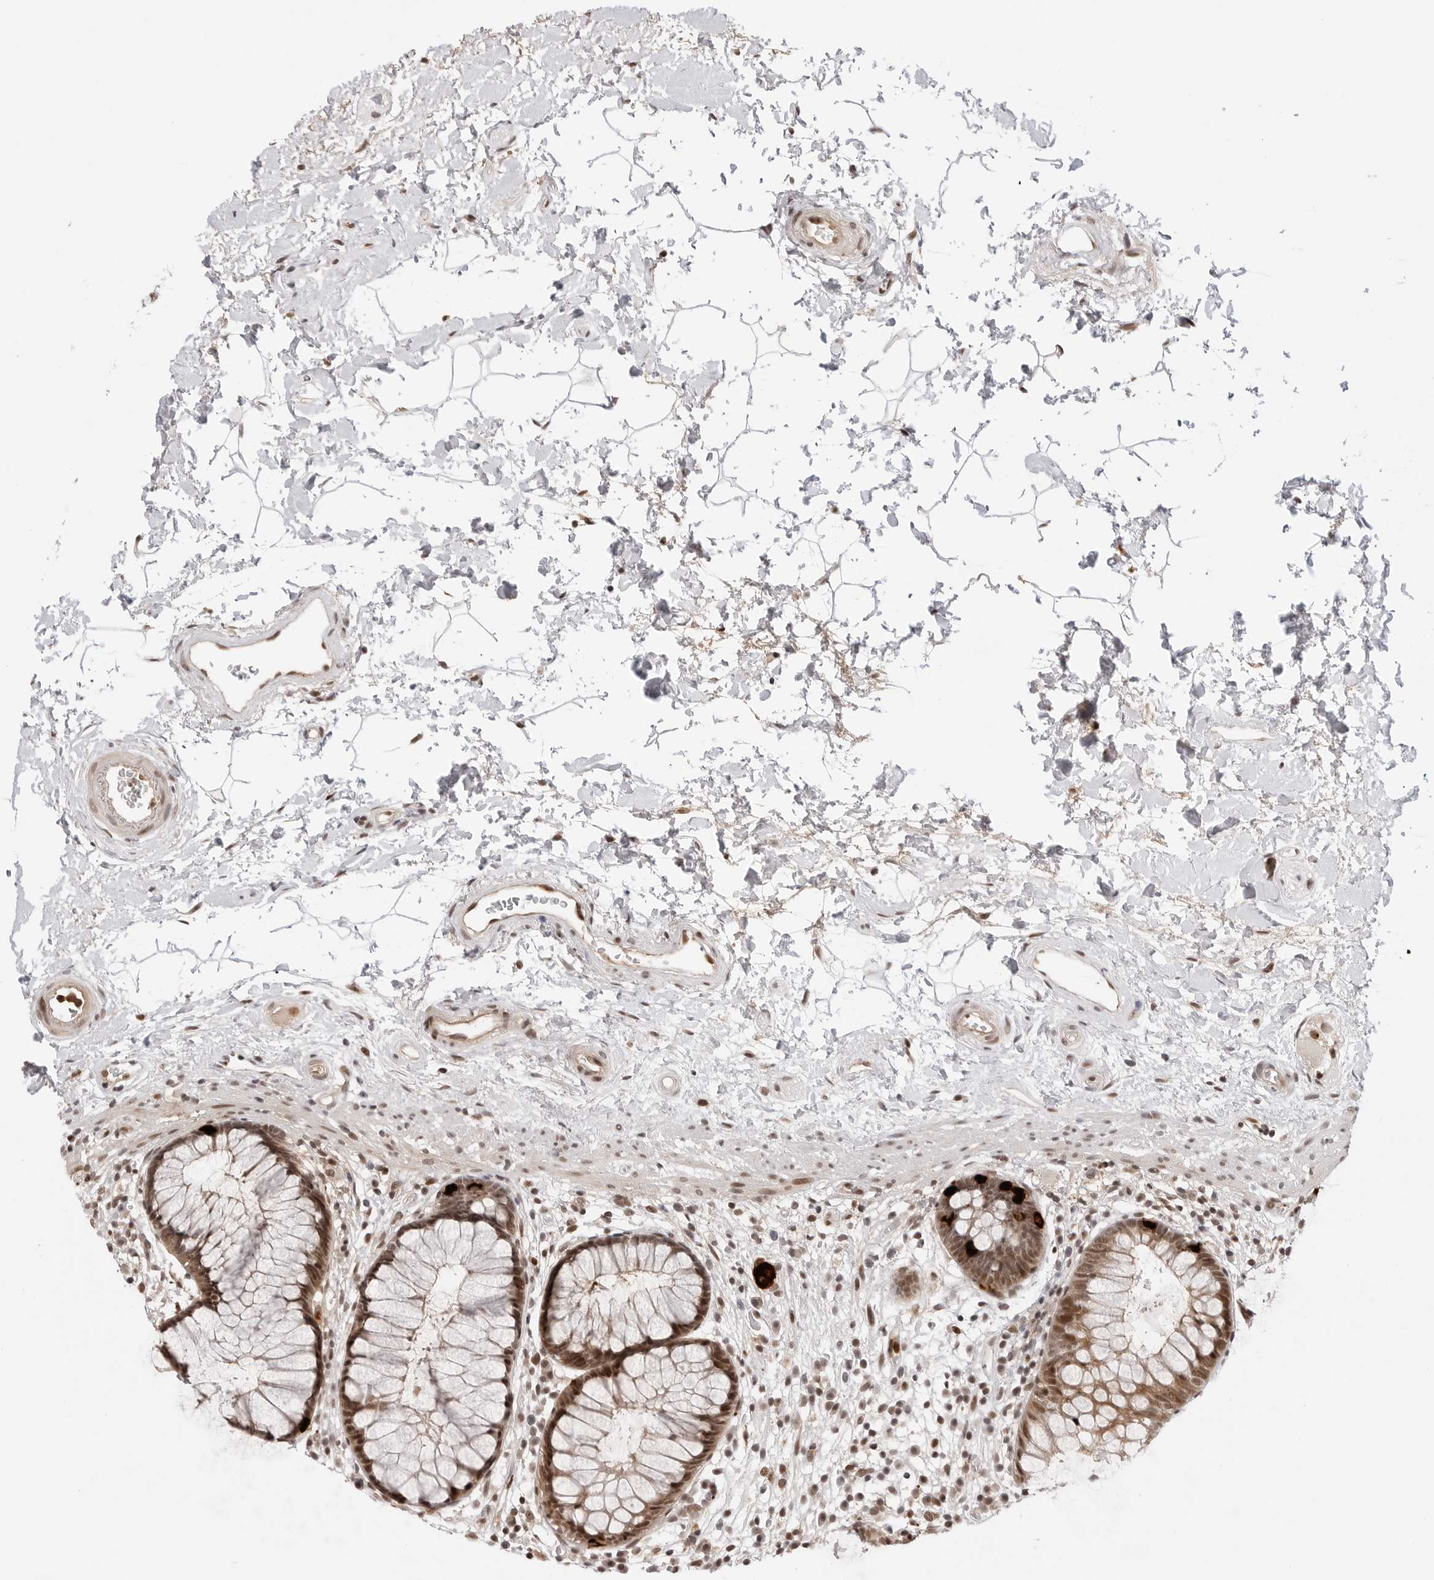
{"staining": {"intensity": "strong", "quantity": "25%-75%", "location": "cytoplasmic/membranous,nuclear"}, "tissue": "rectum", "cell_type": "Glandular cells", "image_type": "normal", "snomed": [{"axis": "morphology", "description": "Normal tissue, NOS"}, {"axis": "topography", "description": "Rectum"}], "caption": "Immunohistochemistry of unremarkable rectum shows high levels of strong cytoplasmic/membranous,nuclear expression in about 25%-75% of glandular cells. The protein of interest is stained brown, and the nuclei are stained in blue (DAB IHC with brightfield microscopy, high magnification).", "gene": "C8orf33", "patient": {"sex": "male", "age": 51}}